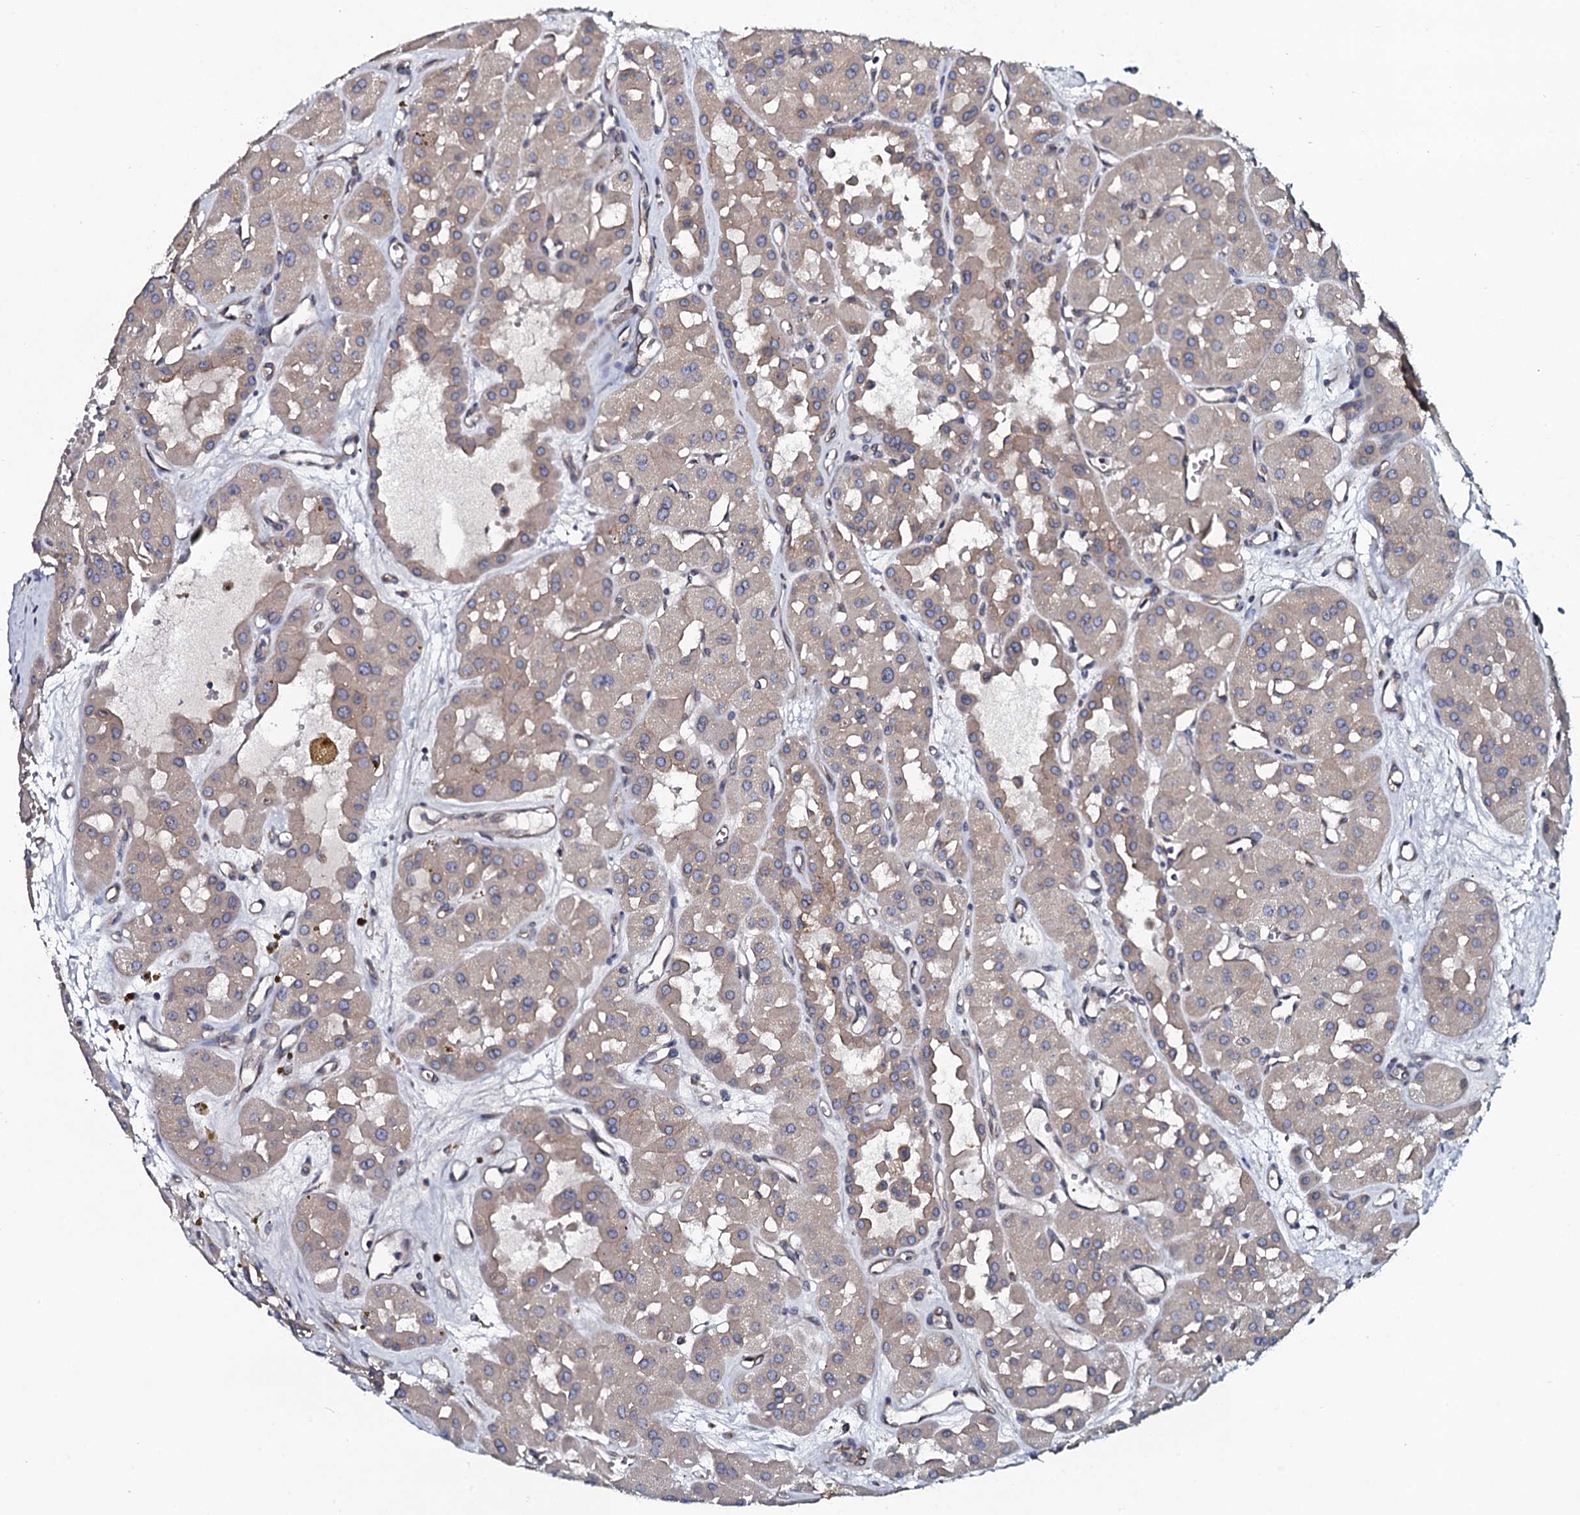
{"staining": {"intensity": "weak", "quantity": ">75%", "location": "cytoplasmic/membranous"}, "tissue": "renal cancer", "cell_type": "Tumor cells", "image_type": "cancer", "snomed": [{"axis": "morphology", "description": "Carcinoma, NOS"}, {"axis": "topography", "description": "Kidney"}], "caption": "A low amount of weak cytoplasmic/membranous positivity is present in about >75% of tumor cells in renal cancer (carcinoma) tissue.", "gene": "TMEM151A", "patient": {"sex": "female", "age": 75}}